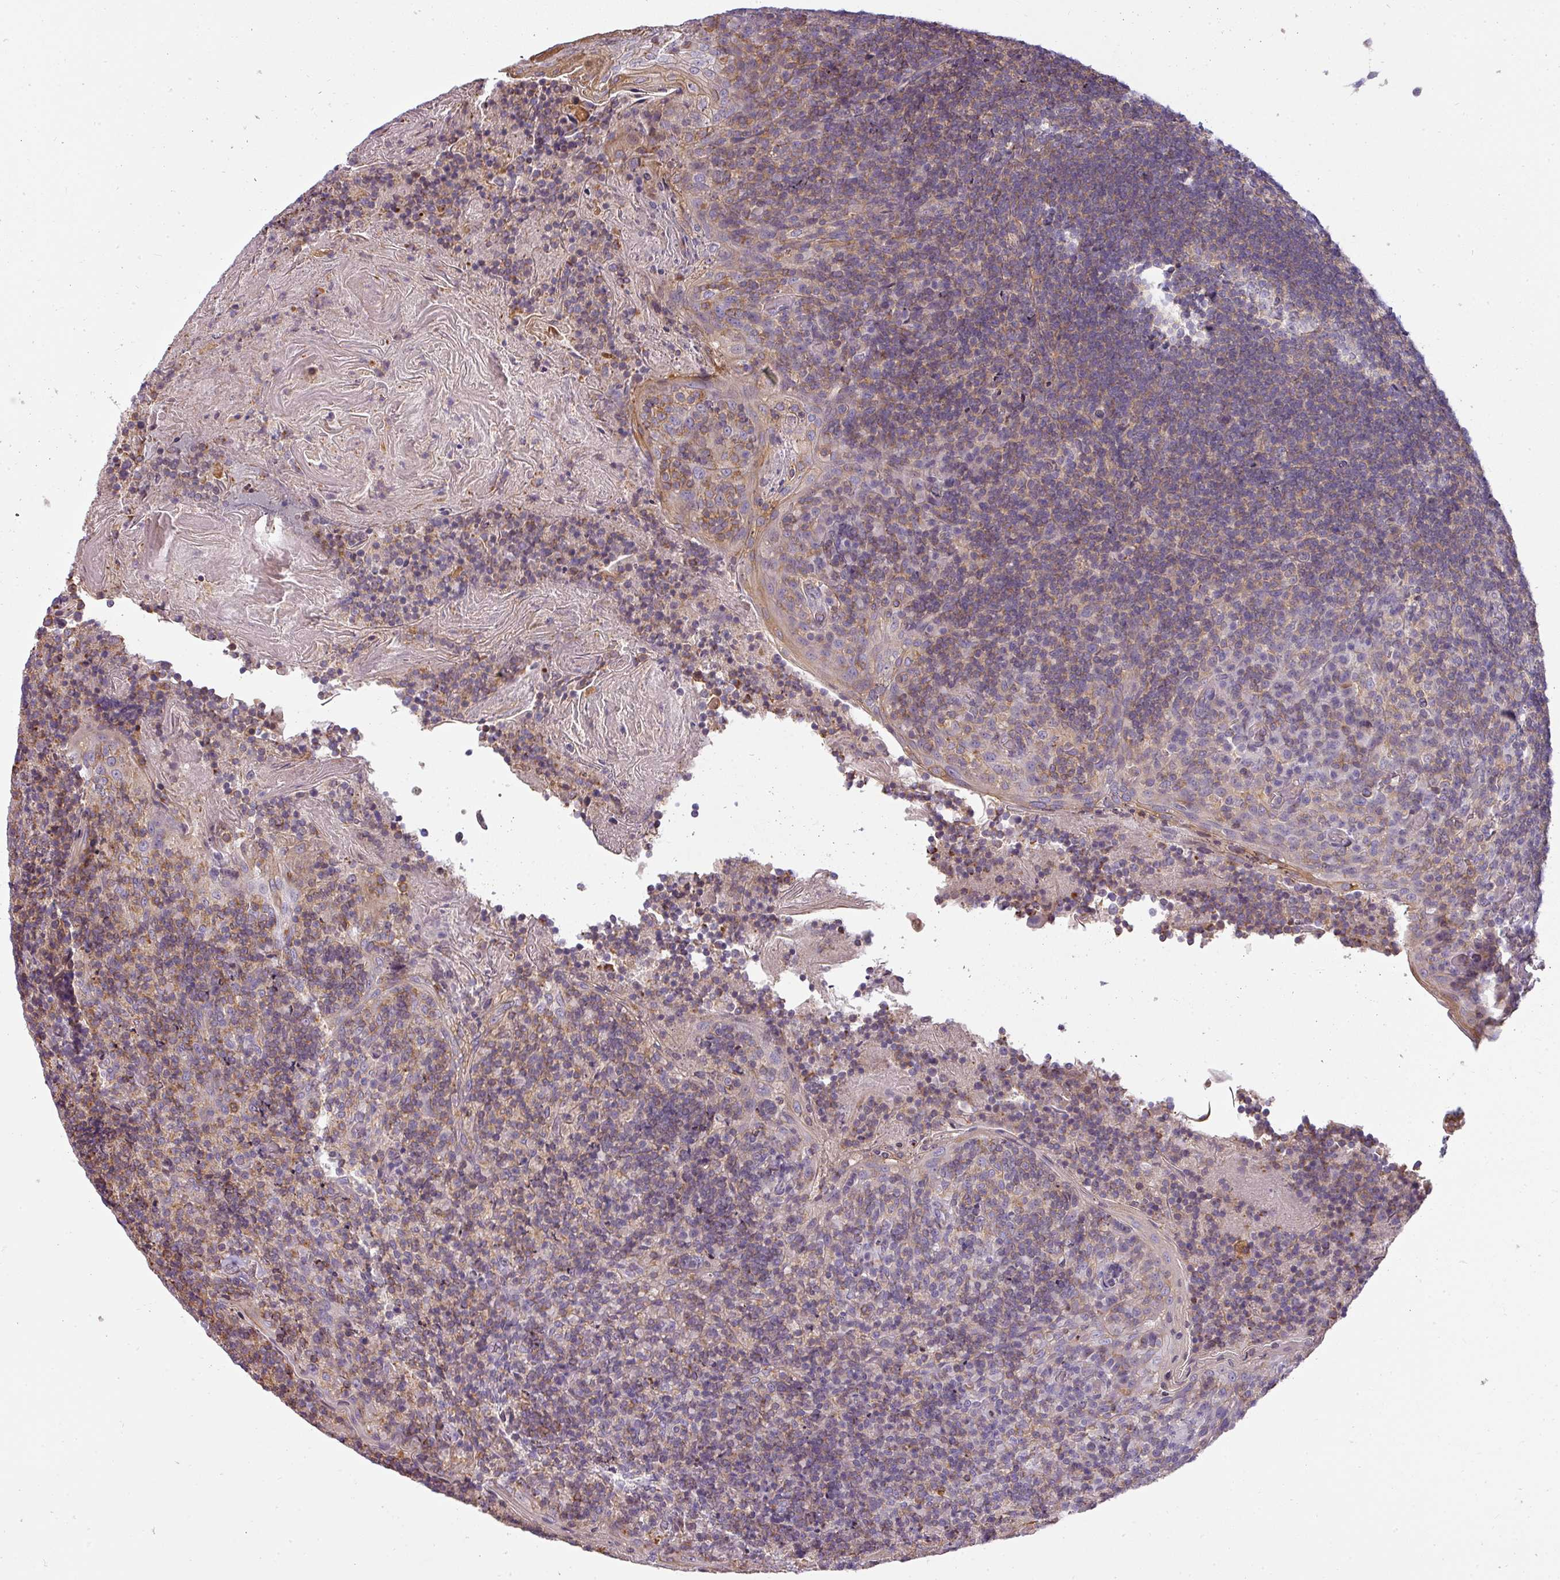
{"staining": {"intensity": "negative", "quantity": "none", "location": "none"}, "tissue": "tonsil", "cell_type": "Germinal center cells", "image_type": "normal", "snomed": [{"axis": "morphology", "description": "Normal tissue, NOS"}, {"axis": "topography", "description": "Tonsil"}], "caption": "Immunohistochemistry (IHC) of benign tonsil reveals no expression in germinal center cells.", "gene": "ZNF835", "patient": {"sex": "female", "age": 10}}